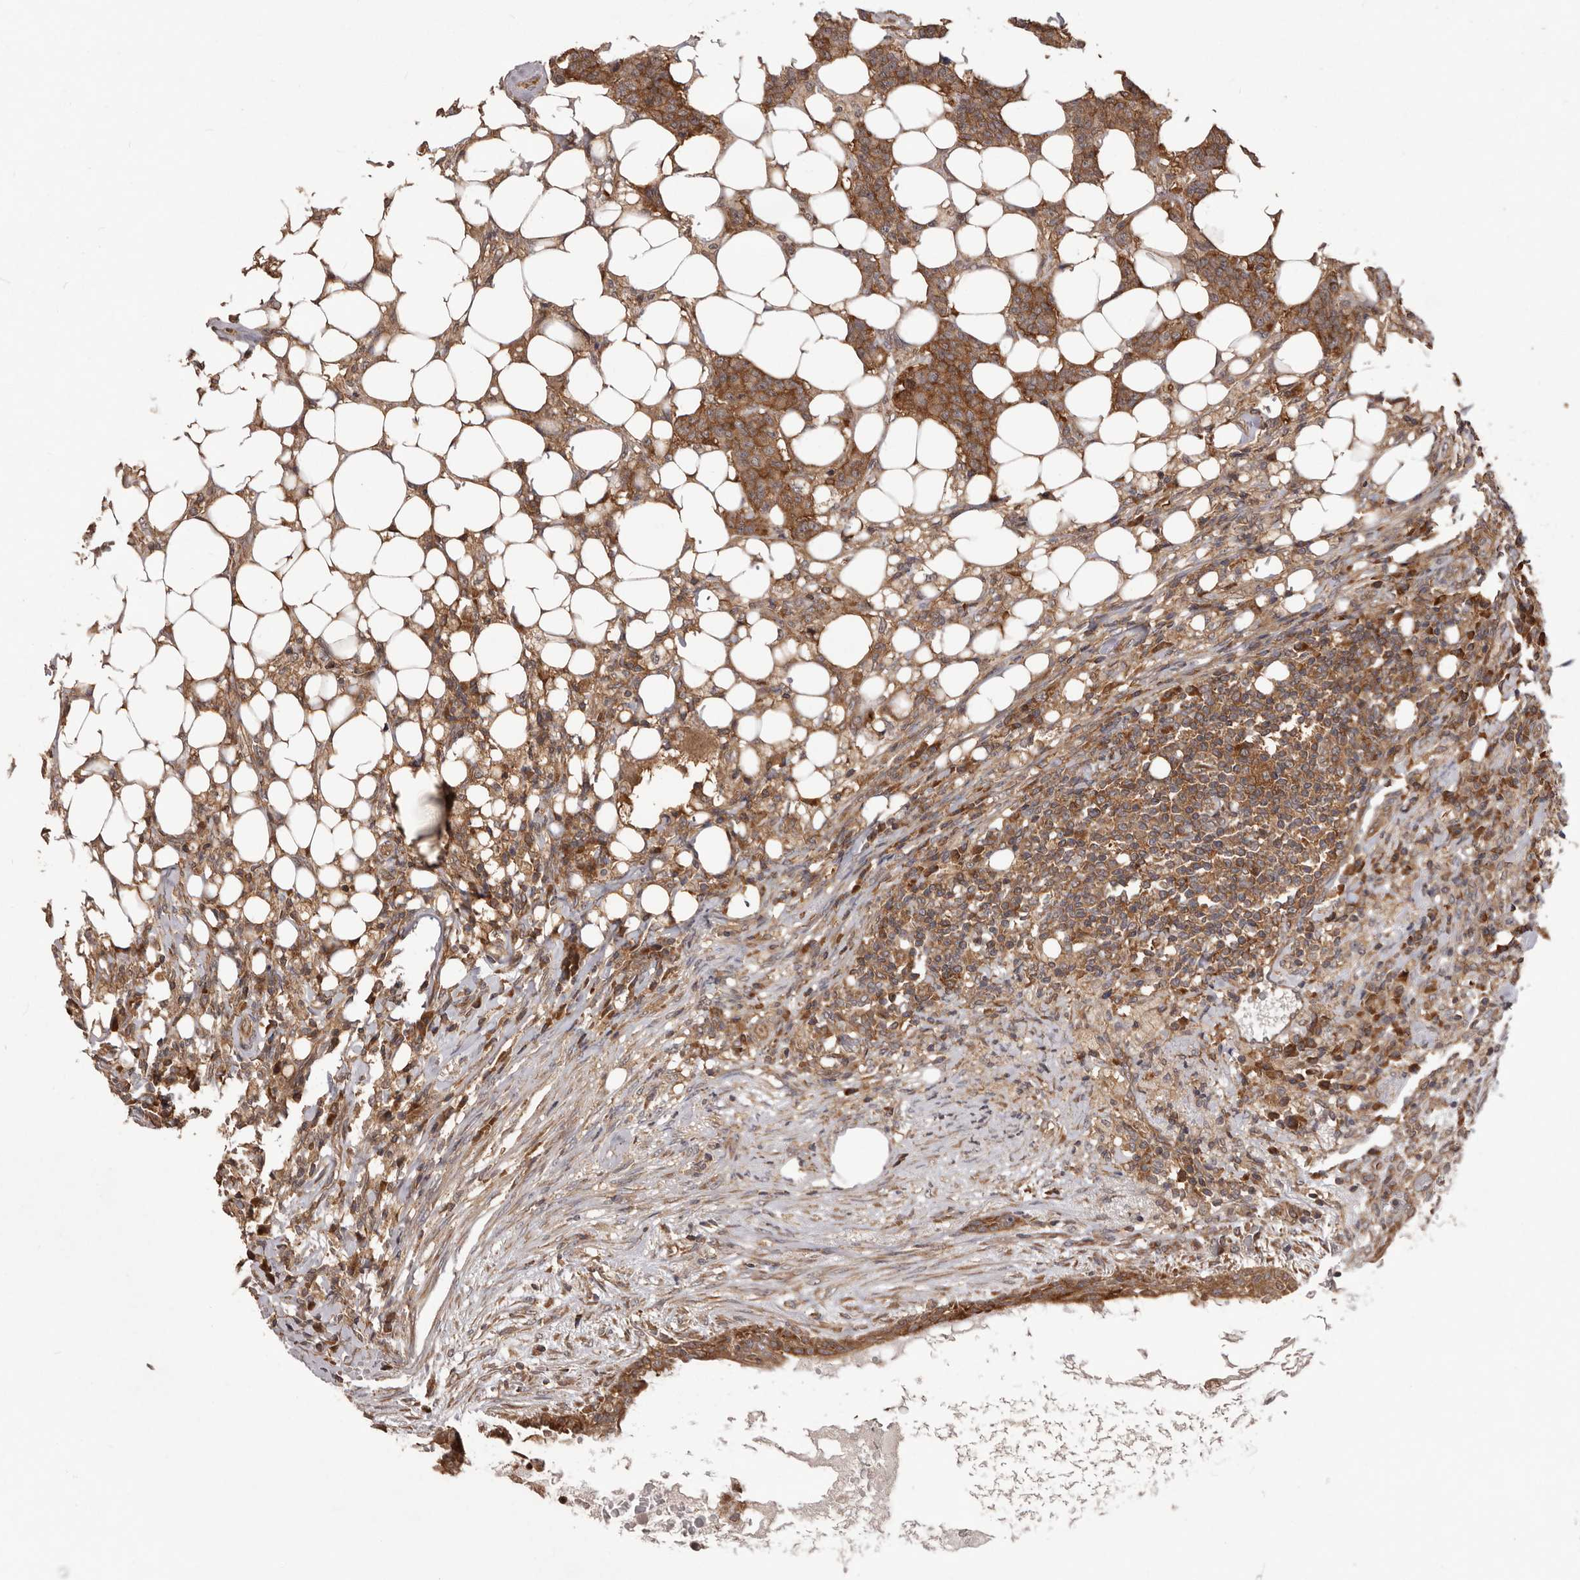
{"staining": {"intensity": "moderate", "quantity": ">75%", "location": "cytoplasmic/membranous"}, "tissue": "breast cancer", "cell_type": "Tumor cells", "image_type": "cancer", "snomed": [{"axis": "morphology", "description": "Duct carcinoma"}, {"axis": "topography", "description": "Breast"}], "caption": "The photomicrograph displays a brown stain indicating the presence of a protein in the cytoplasmic/membranous of tumor cells in breast cancer (infiltrating ductal carcinoma). The staining was performed using DAB, with brown indicating positive protein expression. Nuclei are stained blue with hematoxylin.", "gene": "HBS1L", "patient": {"sex": "female", "age": 40}}